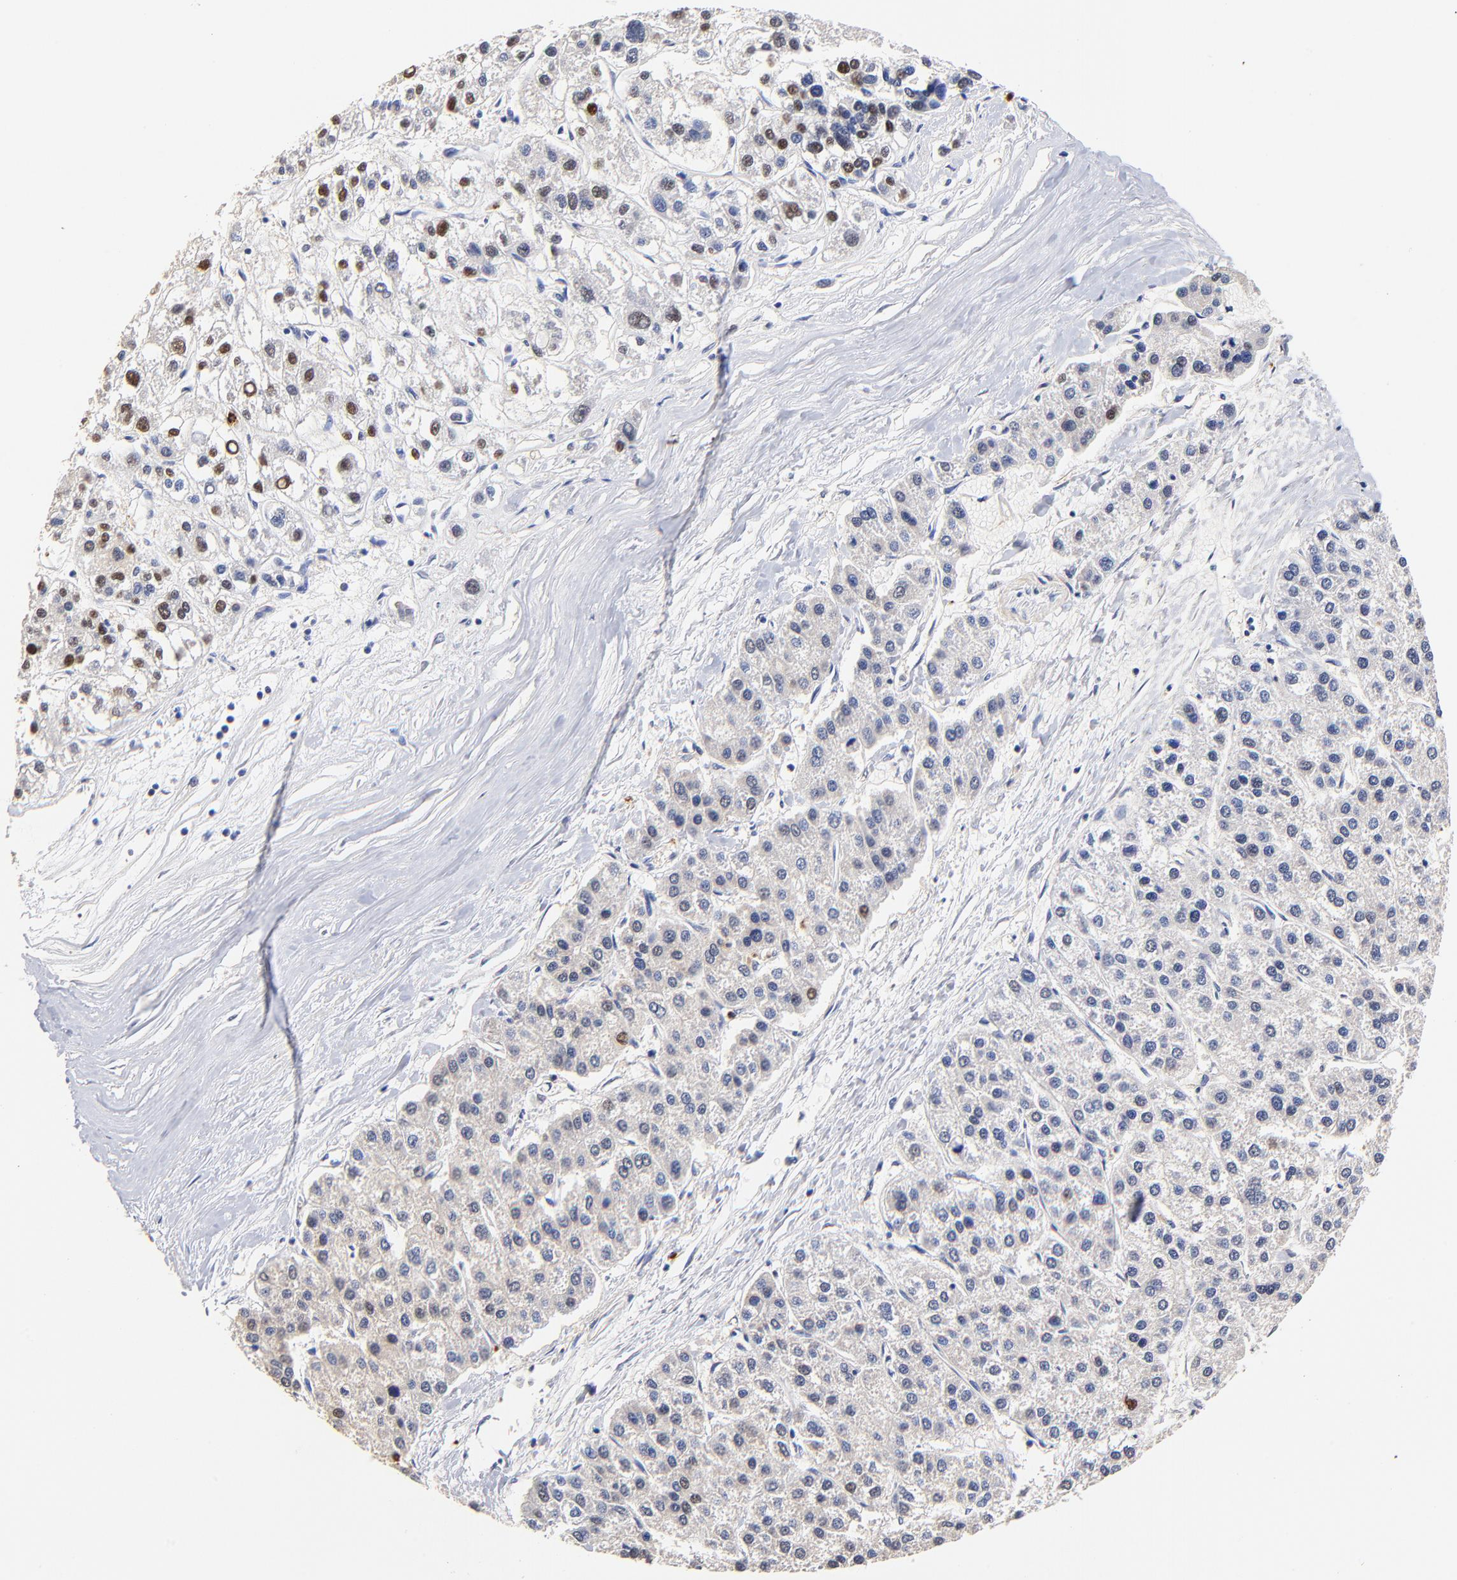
{"staining": {"intensity": "negative", "quantity": "none", "location": "none"}, "tissue": "liver cancer", "cell_type": "Tumor cells", "image_type": "cancer", "snomed": [{"axis": "morphology", "description": "Carcinoma, Hepatocellular, NOS"}, {"axis": "topography", "description": "Liver"}], "caption": "High magnification brightfield microscopy of liver cancer stained with DAB (brown) and counterstained with hematoxylin (blue): tumor cells show no significant expression.", "gene": "BBOF1", "patient": {"sex": "female", "age": 85}}